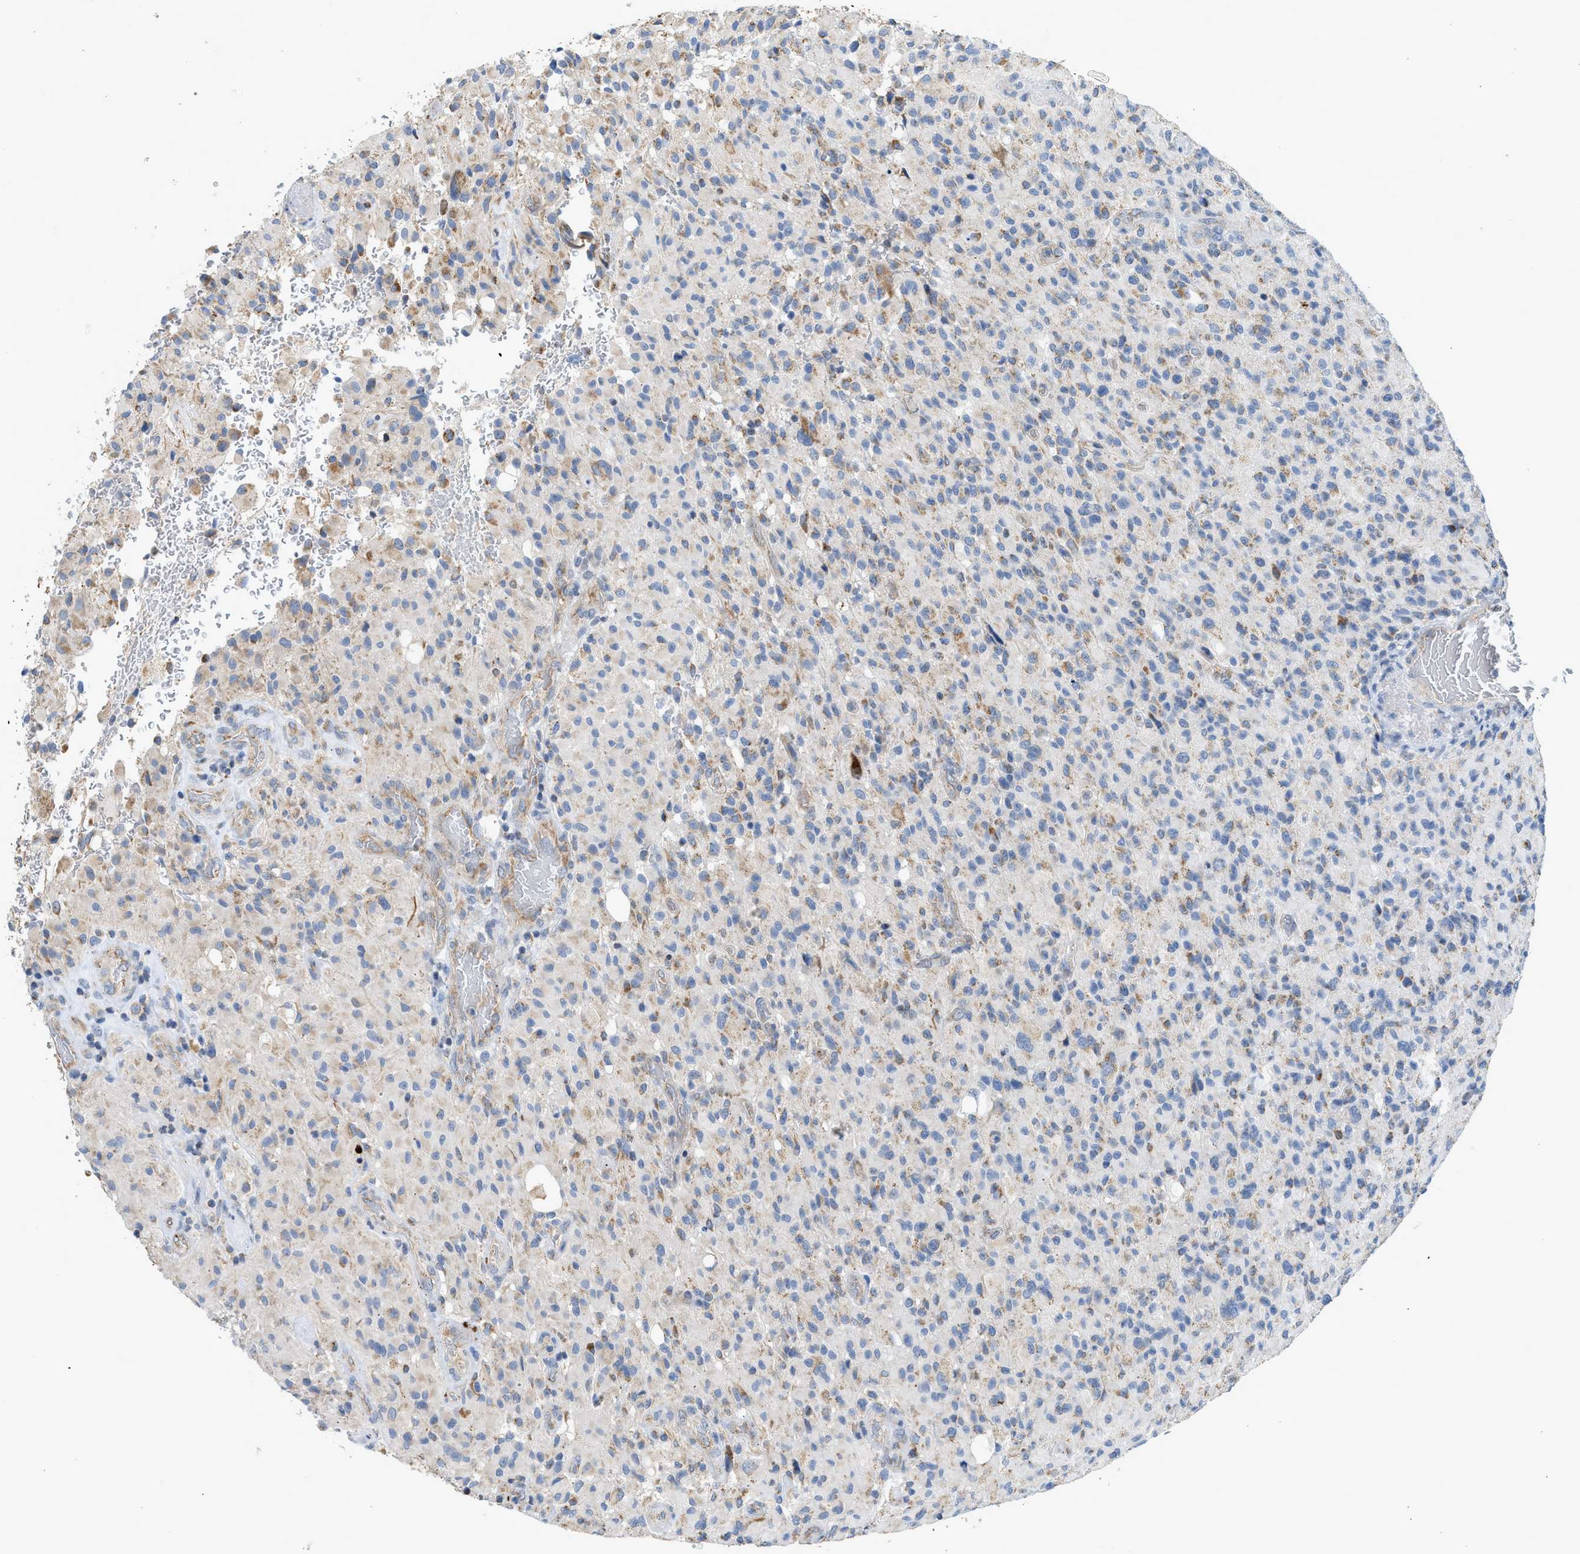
{"staining": {"intensity": "strong", "quantity": "<25%", "location": "cytoplasmic/membranous"}, "tissue": "glioma", "cell_type": "Tumor cells", "image_type": "cancer", "snomed": [{"axis": "morphology", "description": "Glioma, malignant, High grade"}, {"axis": "topography", "description": "Brain"}], "caption": "Human glioma stained with a brown dye shows strong cytoplasmic/membranous positive positivity in approximately <25% of tumor cells.", "gene": "GOT2", "patient": {"sex": "male", "age": 71}}